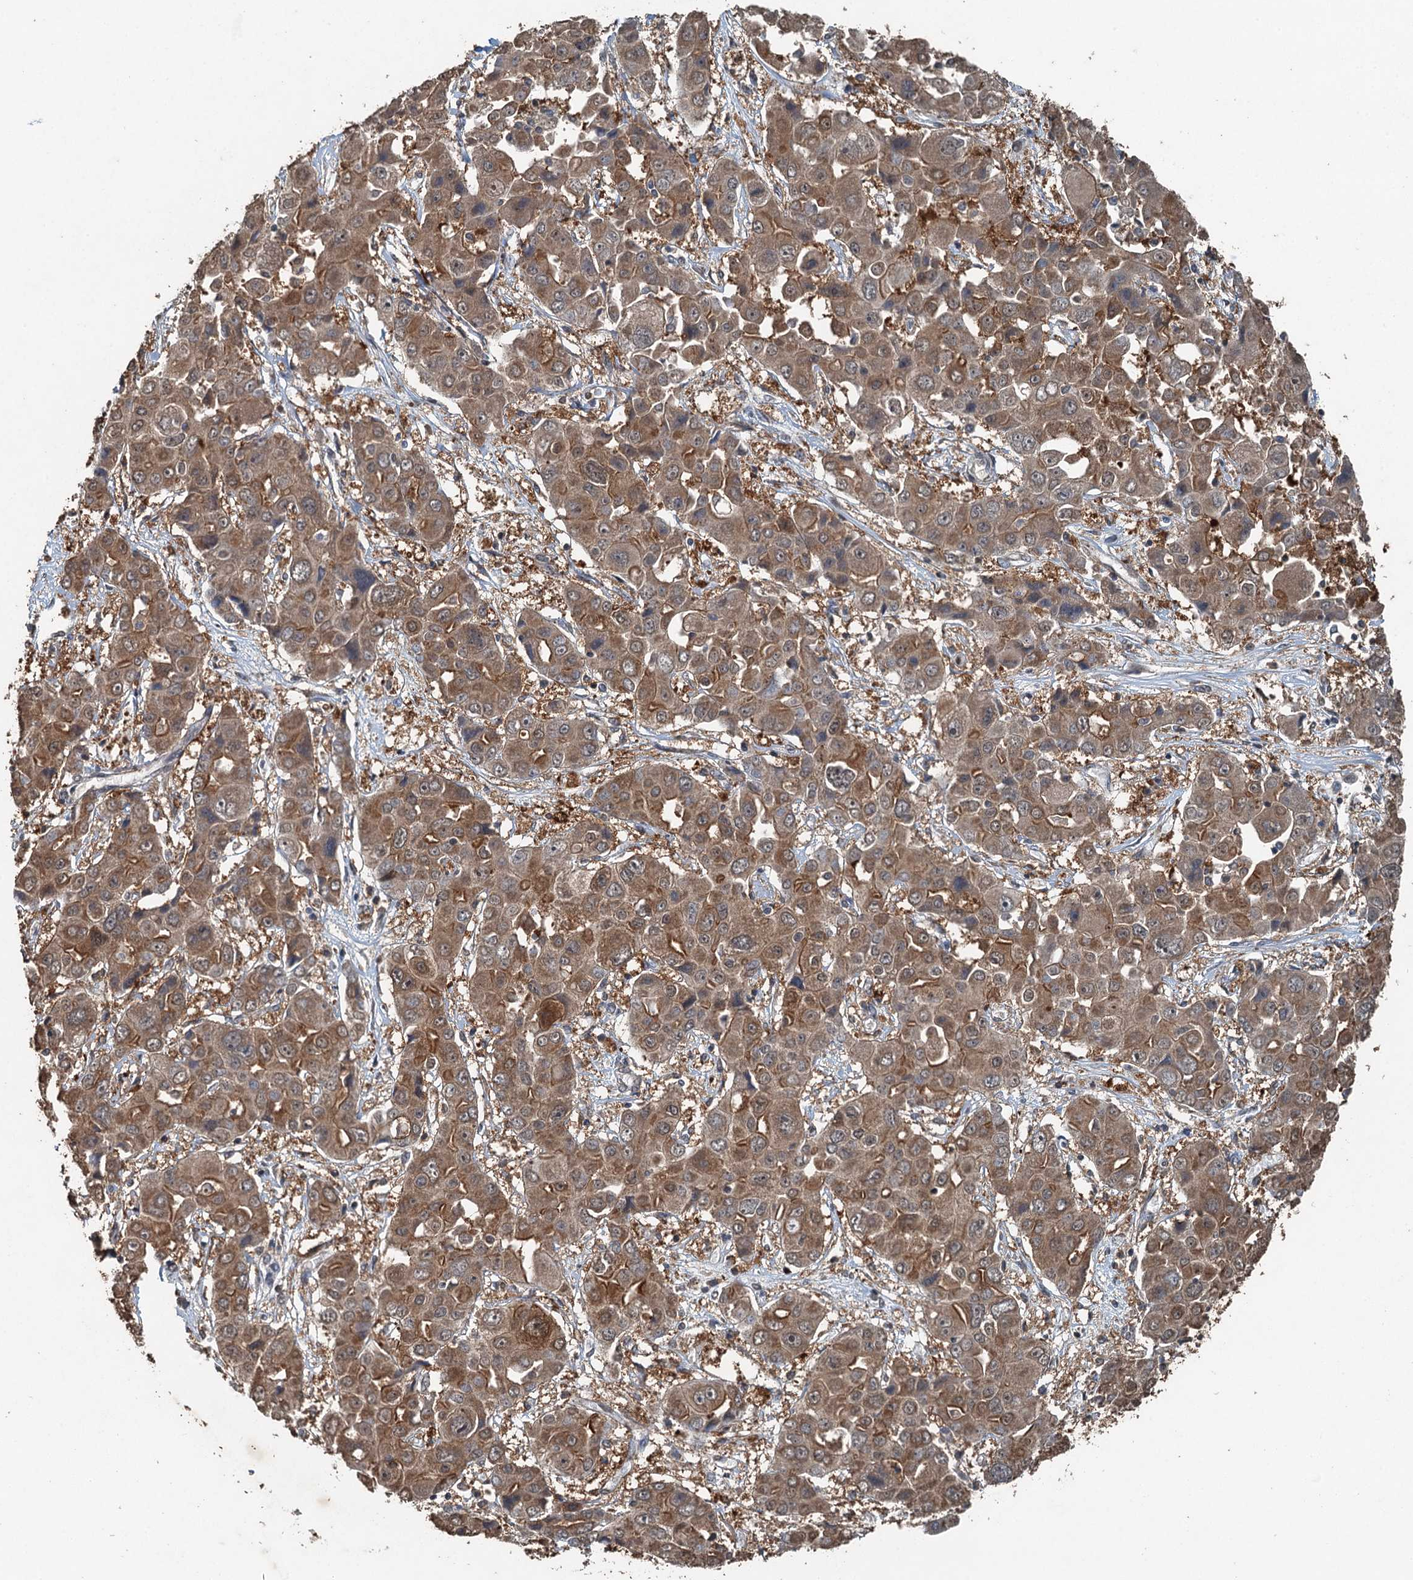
{"staining": {"intensity": "moderate", "quantity": ">75%", "location": "cytoplasmic/membranous"}, "tissue": "liver cancer", "cell_type": "Tumor cells", "image_type": "cancer", "snomed": [{"axis": "morphology", "description": "Cholangiocarcinoma"}, {"axis": "topography", "description": "Liver"}], "caption": "This image demonstrates liver cancer stained with immunohistochemistry to label a protein in brown. The cytoplasmic/membranous of tumor cells show moderate positivity for the protein. Nuclei are counter-stained blue.", "gene": "TCTN1", "patient": {"sex": "male", "age": 67}}